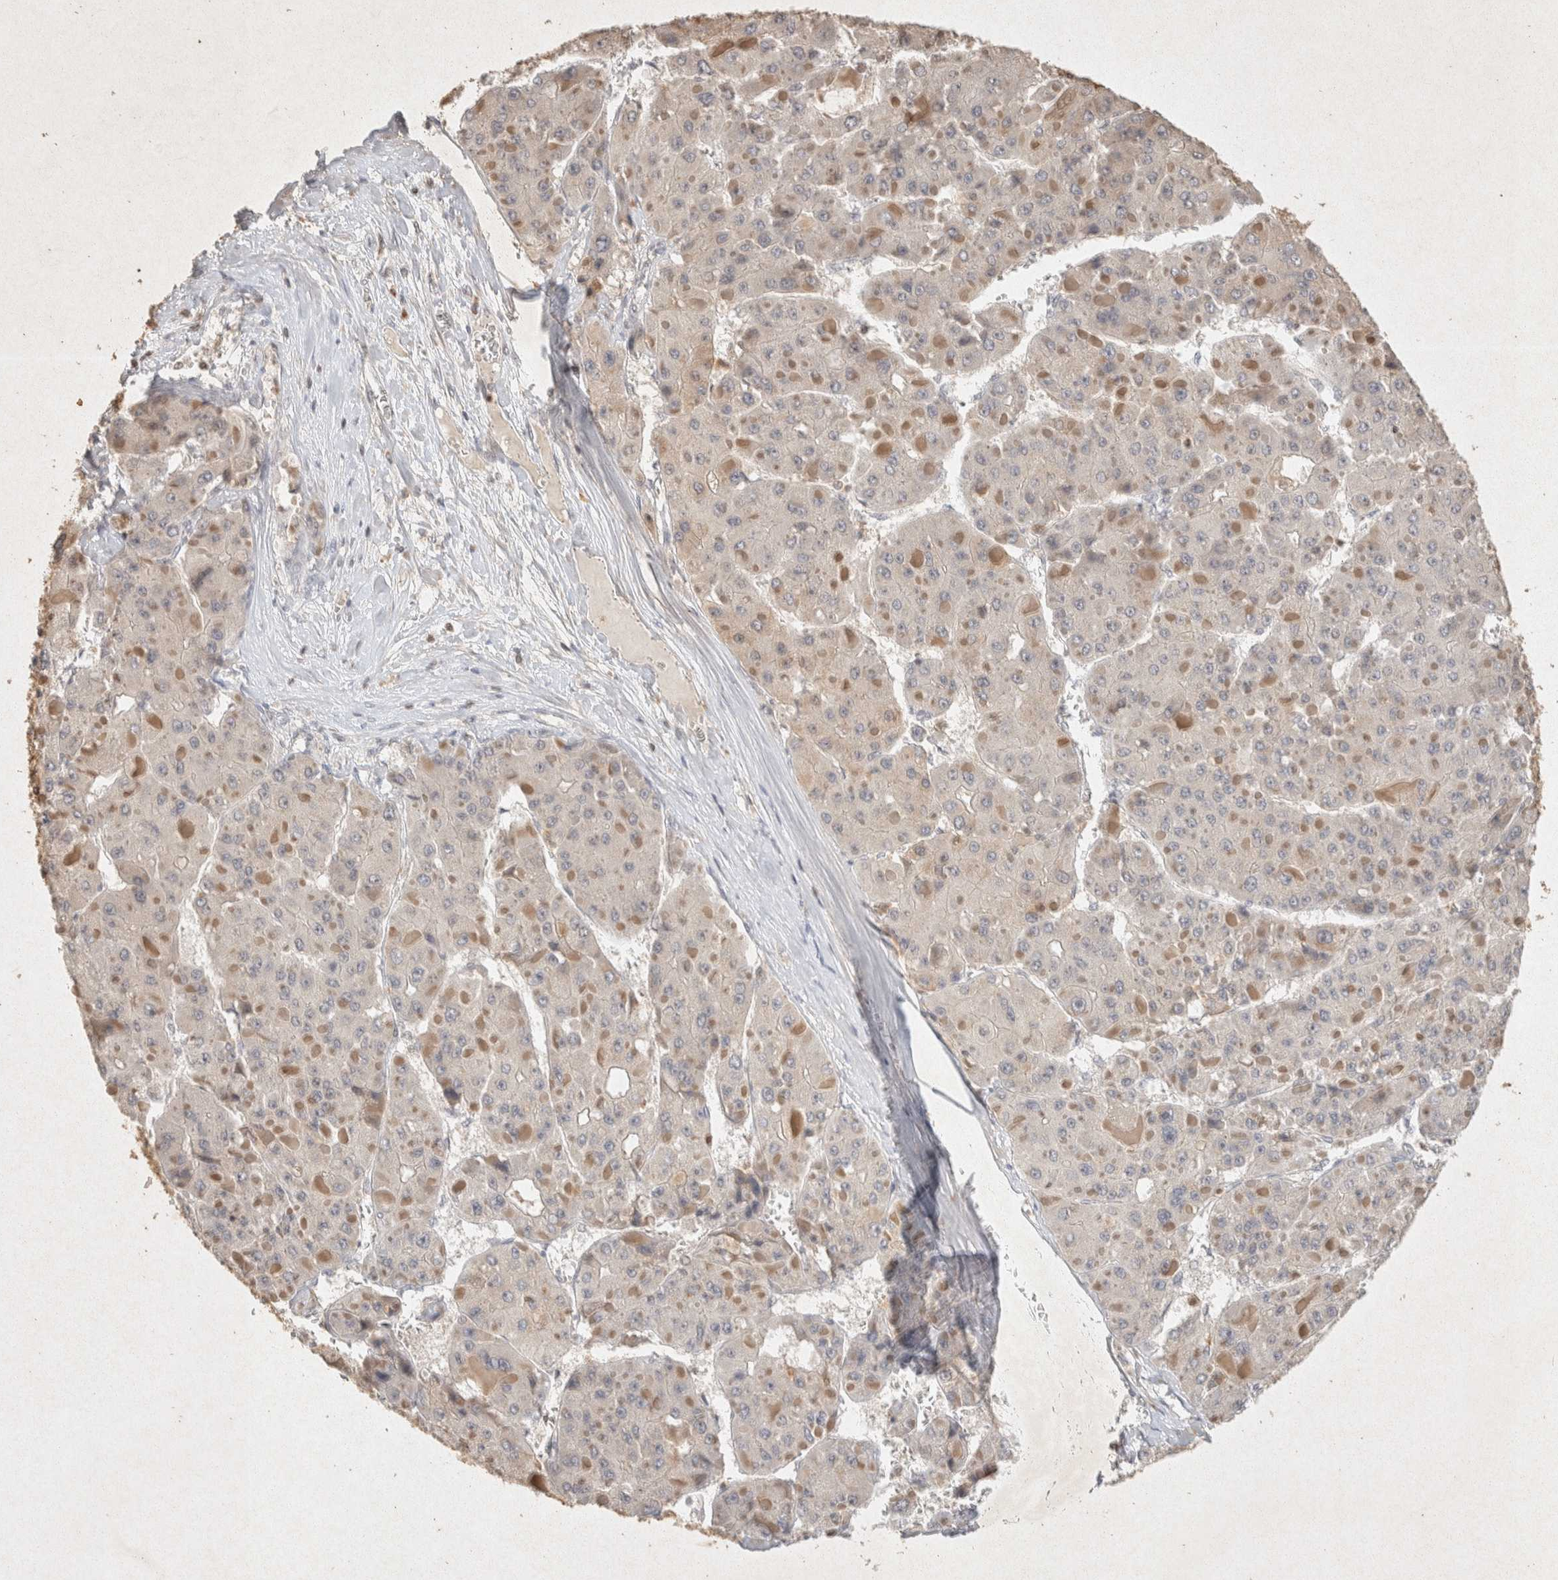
{"staining": {"intensity": "negative", "quantity": "none", "location": "none"}, "tissue": "liver cancer", "cell_type": "Tumor cells", "image_type": "cancer", "snomed": [{"axis": "morphology", "description": "Carcinoma, Hepatocellular, NOS"}, {"axis": "topography", "description": "Liver"}], "caption": "Protein analysis of hepatocellular carcinoma (liver) reveals no significant positivity in tumor cells.", "gene": "RAC2", "patient": {"sex": "female", "age": 73}}